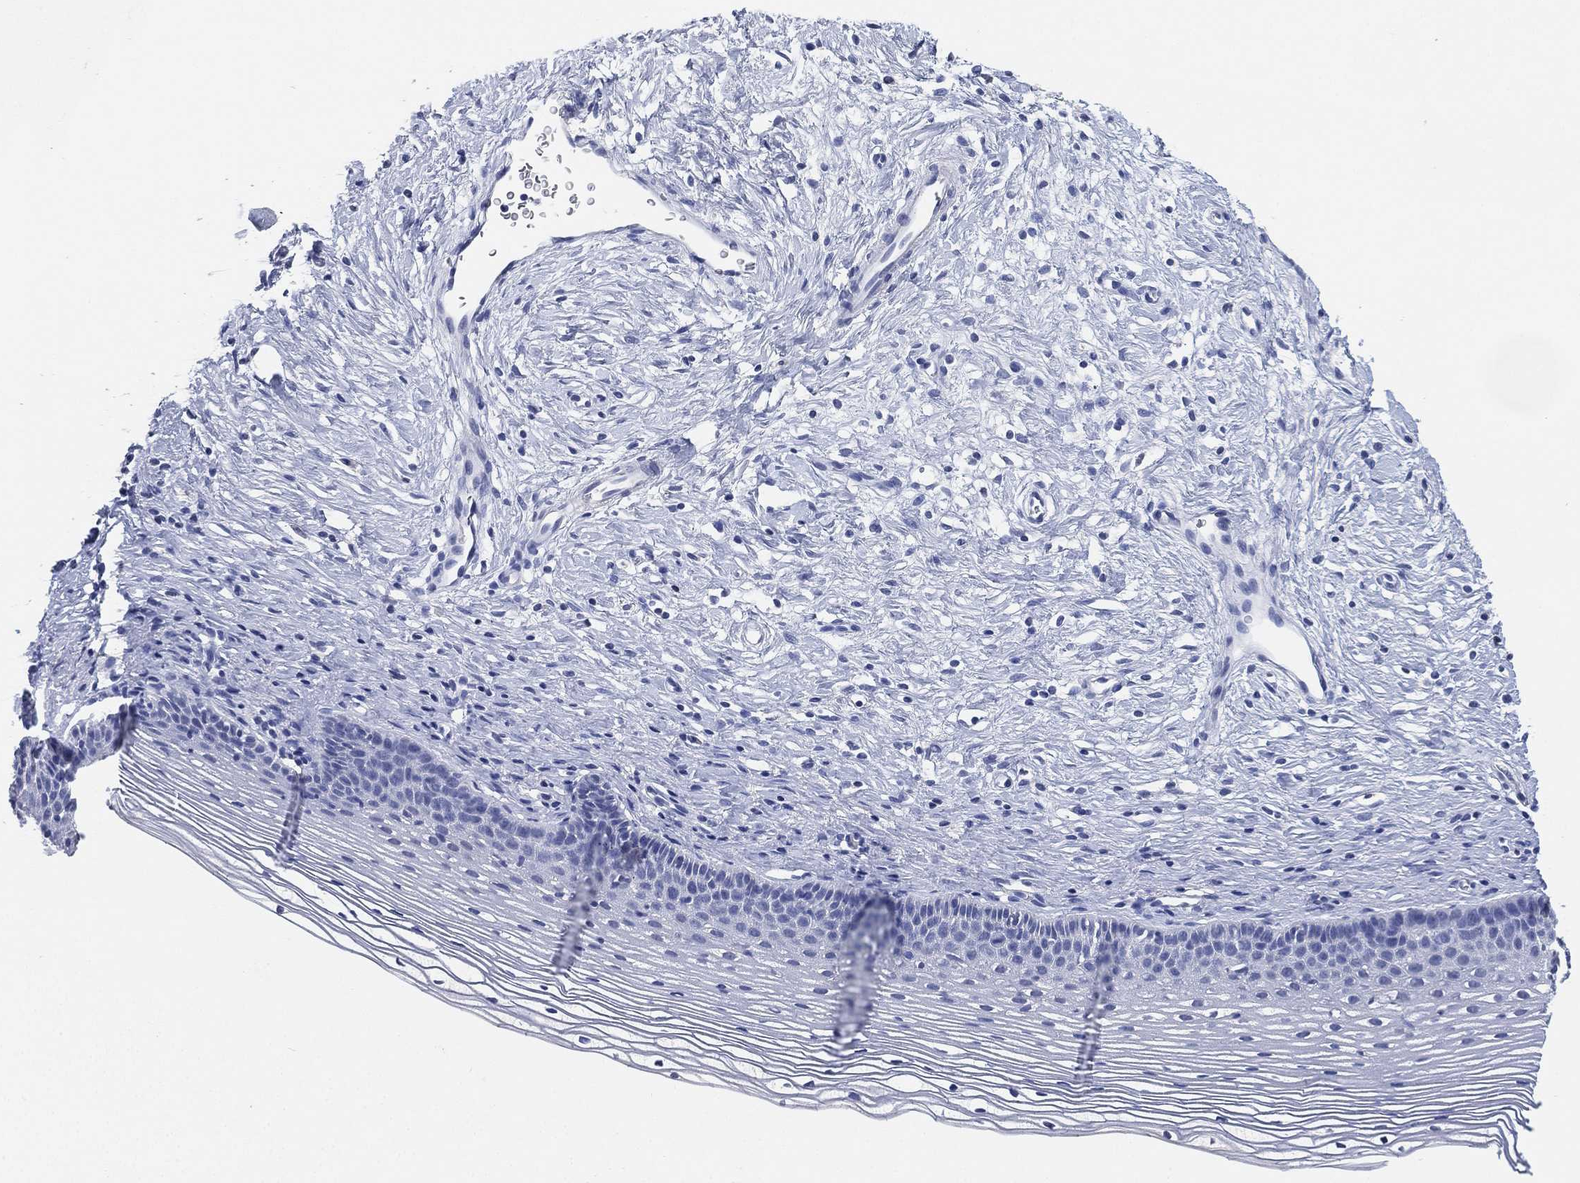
{"staining": {"intensity": "negative", "quantity": "none", "location": "none"}, "tissue": "cervix", "cell_type": "Glandular cells", "image_type": "normal", "snomed": [{"axis": "morphology", "description": "Normal tissue, NOS"}, {"axis": "topography", "description": "Cervix"}], "caption": "A high-resolution image shows immunohistochemistry staining of normal cervix, which exhibits no significant positivity in glandular cells.", "gene": "IYD", "patient": {"sex": "female", "age": 39}}